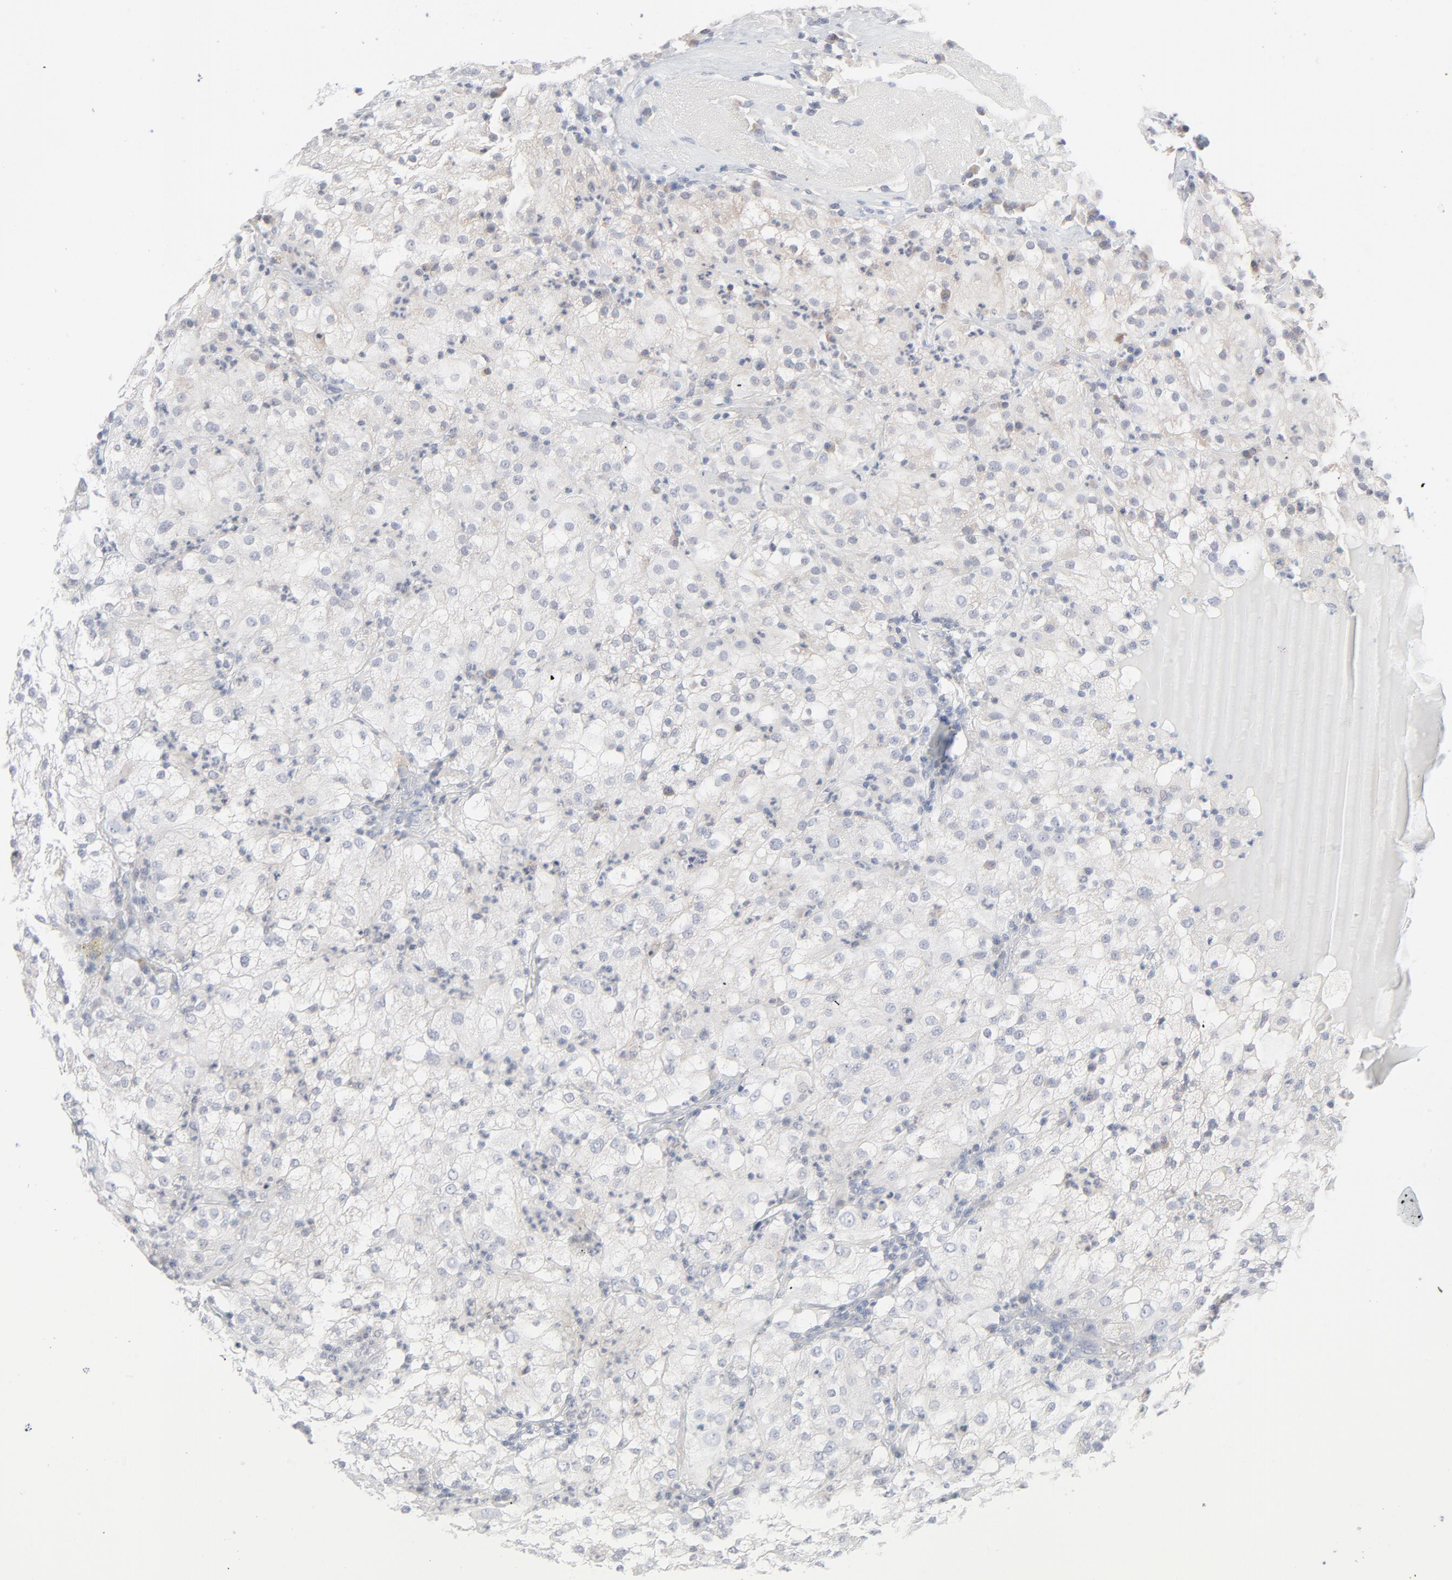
{"staining": {"intensity": "negative", "quantity": "none", "location": "none"}, "tissue": "renal cancer", "cell_type": "Tumor cells", "image_type": "cancer", "snomed": [{"axis": "morphology", "description": "Adenocarcinoma, NOS"}, {"axis": "topography", "description": "Kidney"}], "caption": "Immunohistochemistry histopathology image of neoplastic tissue: renal cancer stained with DAB shows no significant protein expression in tumor cells.", "gene": "KDSR", "patient": {"sex": "male", "age": 59}}